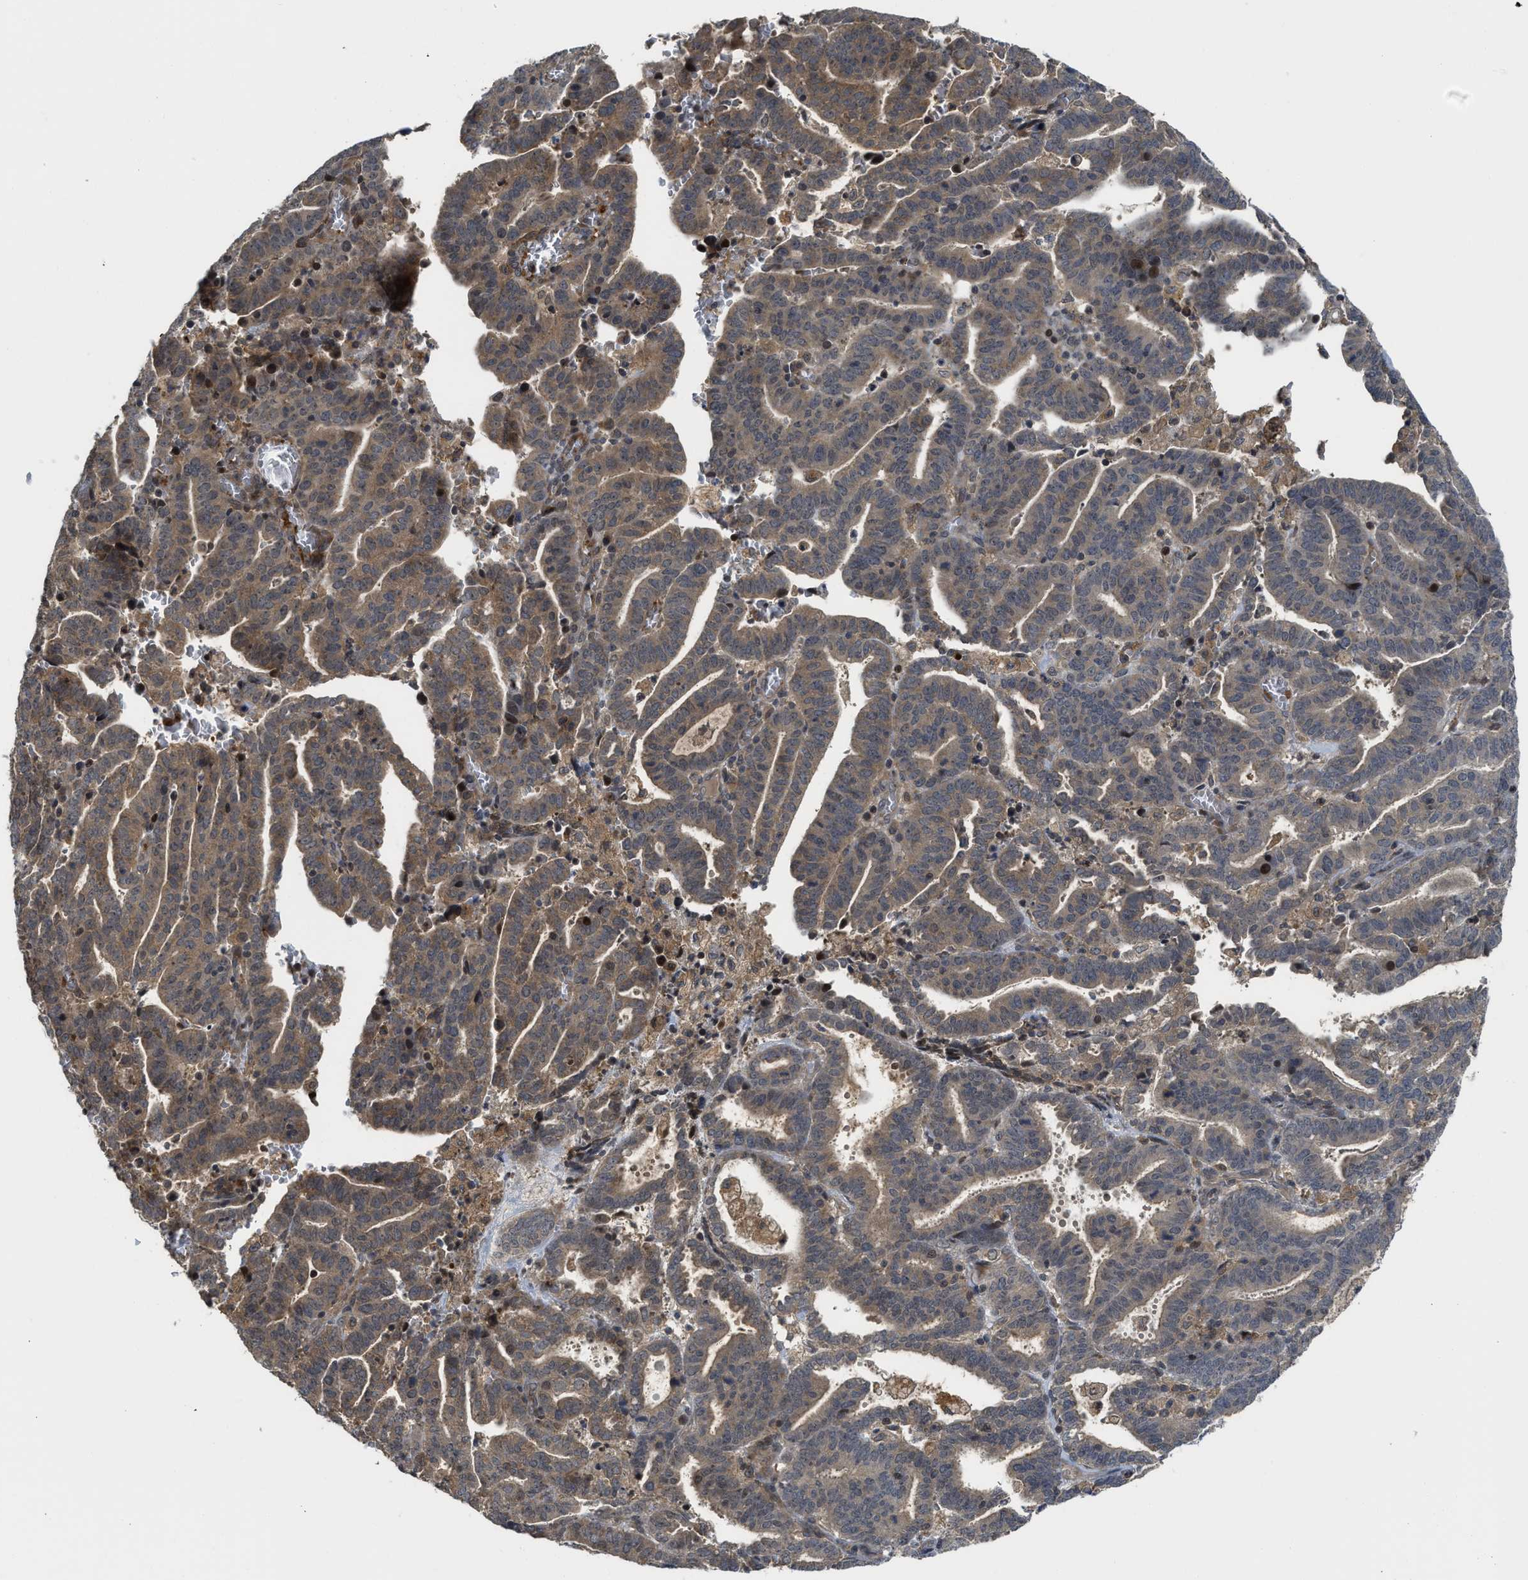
{"staining": {"intensity": "moderate", "quantity": ">75%", "location": "cytoplasmic/membranous"}, "tissue": "endometrial cancer", "cell_type": "Tumor cells", "image_type": "cancer", "snomed": [{"axis": "morphology", "description": "Adenocarcinoma, NOS"}, {"axis": "topography", "description": "Uterus"}], "caption": "Adenocarcinoma (endometrial) stained with a protein marker shows moderate staining in tumor cells.", "gene": "DNAJC28", "patient": {"sex": "female", "age": 83}}